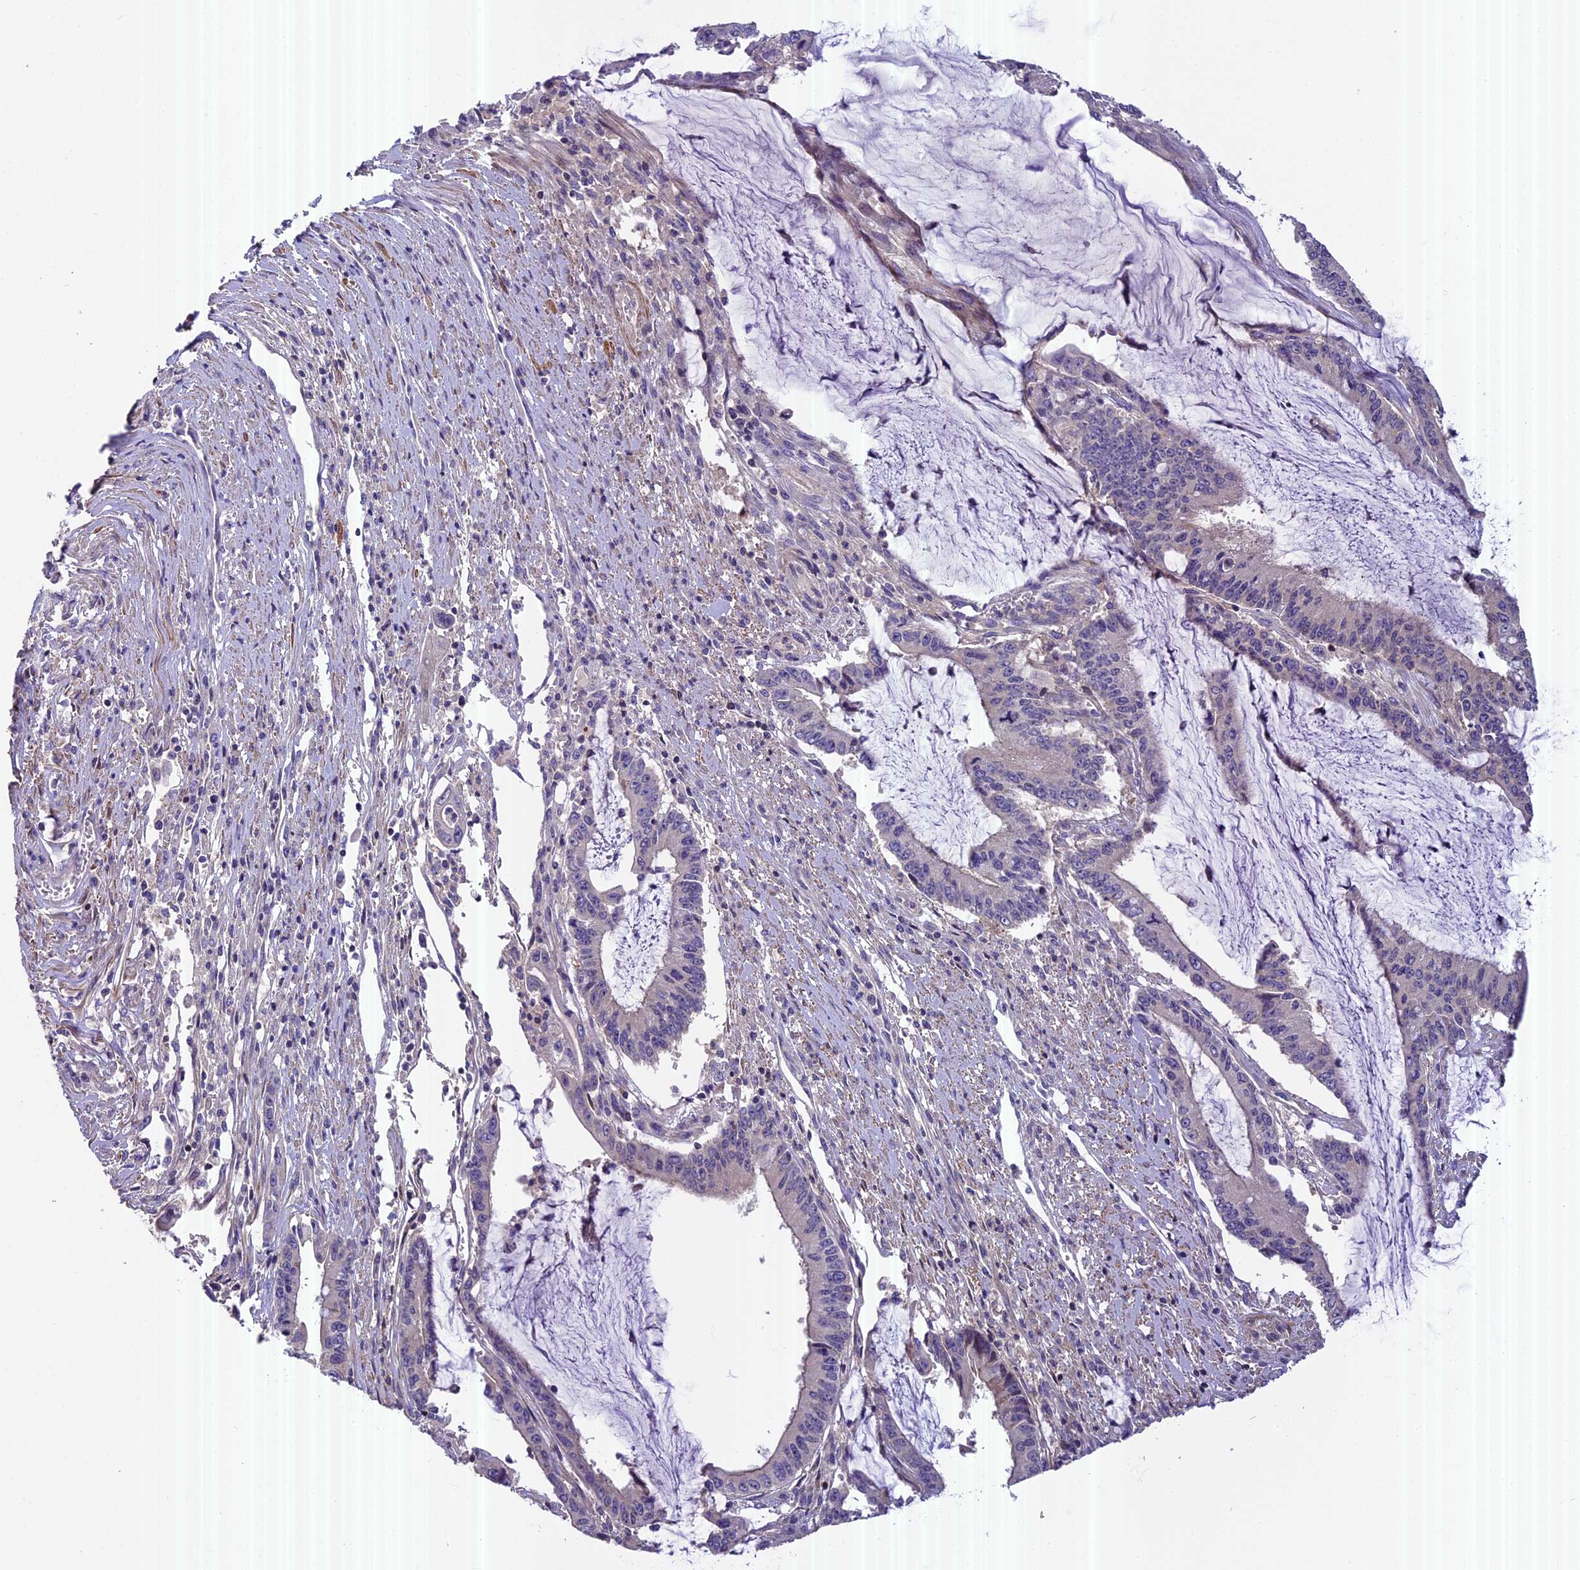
{"staining": {"intensity": "negative", "quantity": "none", "location": "none"}, "tissue": "pancreatic cancer", "cell_type": "Tumor cells", "image_type": "cancer", "snomed": [{"axis": "morphology", "description": "Adenocarcinoma, NOS"}, {"axis": "topography", "description": "Pancreas"}], "caption": "The micrograph shows no significant staining in tumor cells of pancreatic adenocarcinoma. (DAB immunohistochemistry with hematoxylin counter stain).", "gene": "FAM98C", "patient": {"sex": "female", "age": 50}}